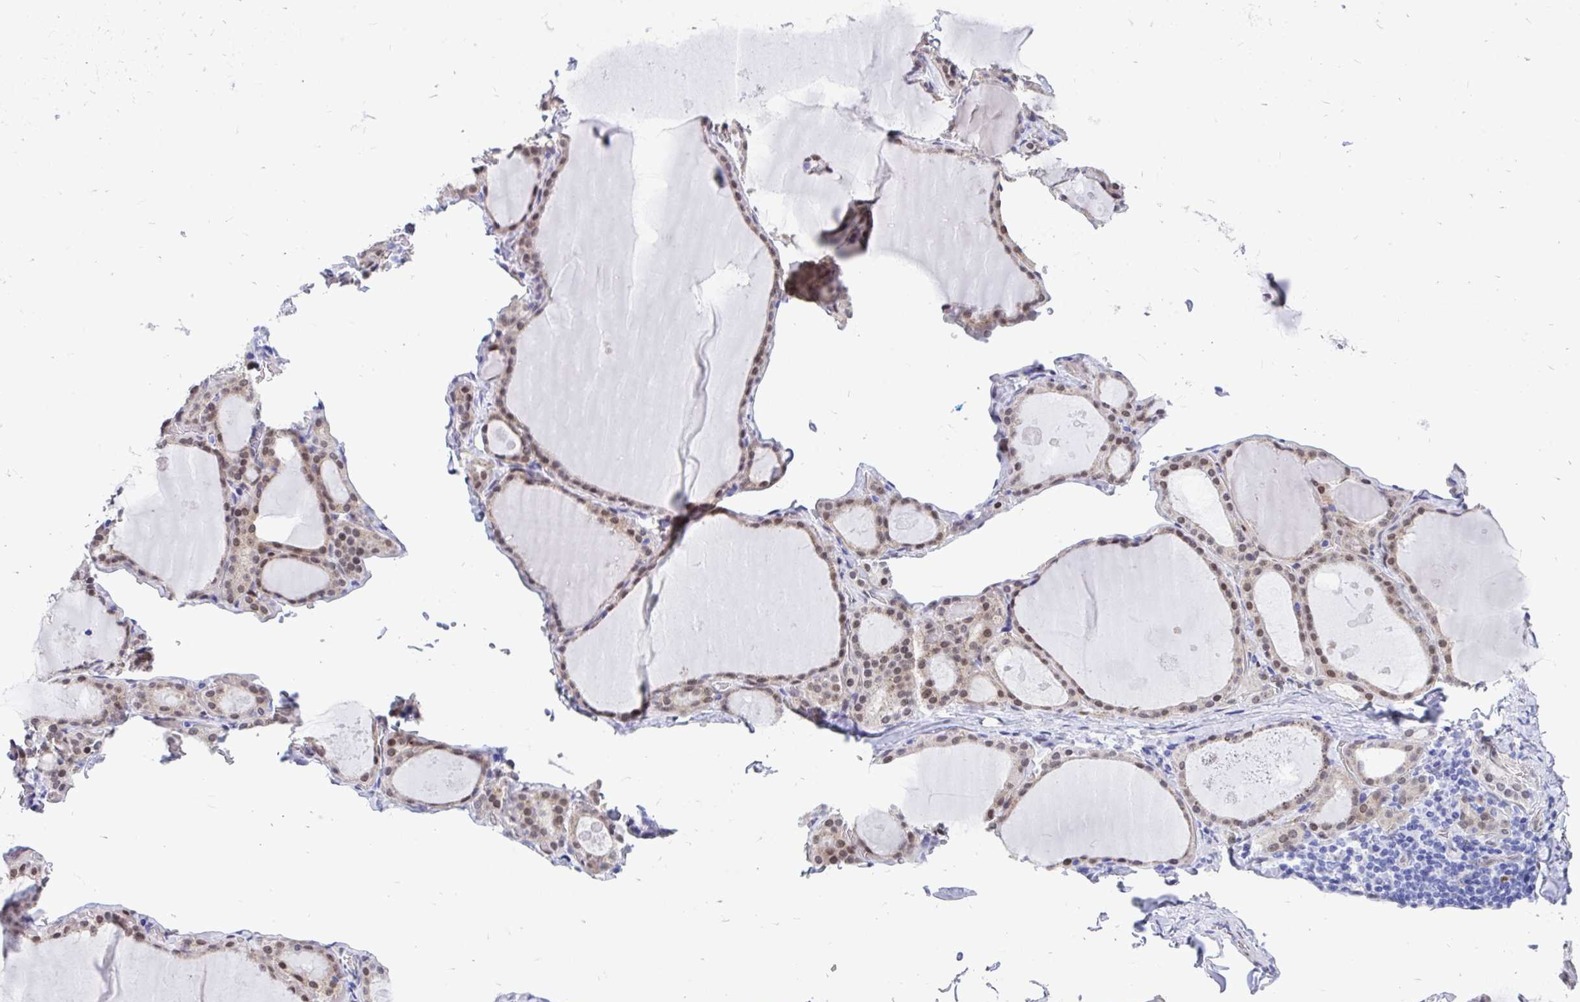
{"staining": {"intensity": "moderate", "quantity": "25%-75%", "location": "nuclear"}, "tissue": "thyroid gland", "cell_type": "Glandular cells", "image_type": "normal", "snomed": [{"axis": "morphology", "description": "Normal tissue, NOS"}, {"axis": "topography", "description": "Thyroid gland"}], "caption": "Unremarkable thyroid gland was stained to show a protein in brown. There is medium levels of moderate nuclear positivity in approximately 25%-75% of glandular cells. The protein of interest is stained brown, and the nuclei are stained in blue (DAB (3,3'-diaminobenzidine) IHC with brightfield microscopy, high magnification).", "gene": "RBPMS", "patient": {"sex": "male", "age": 56}}